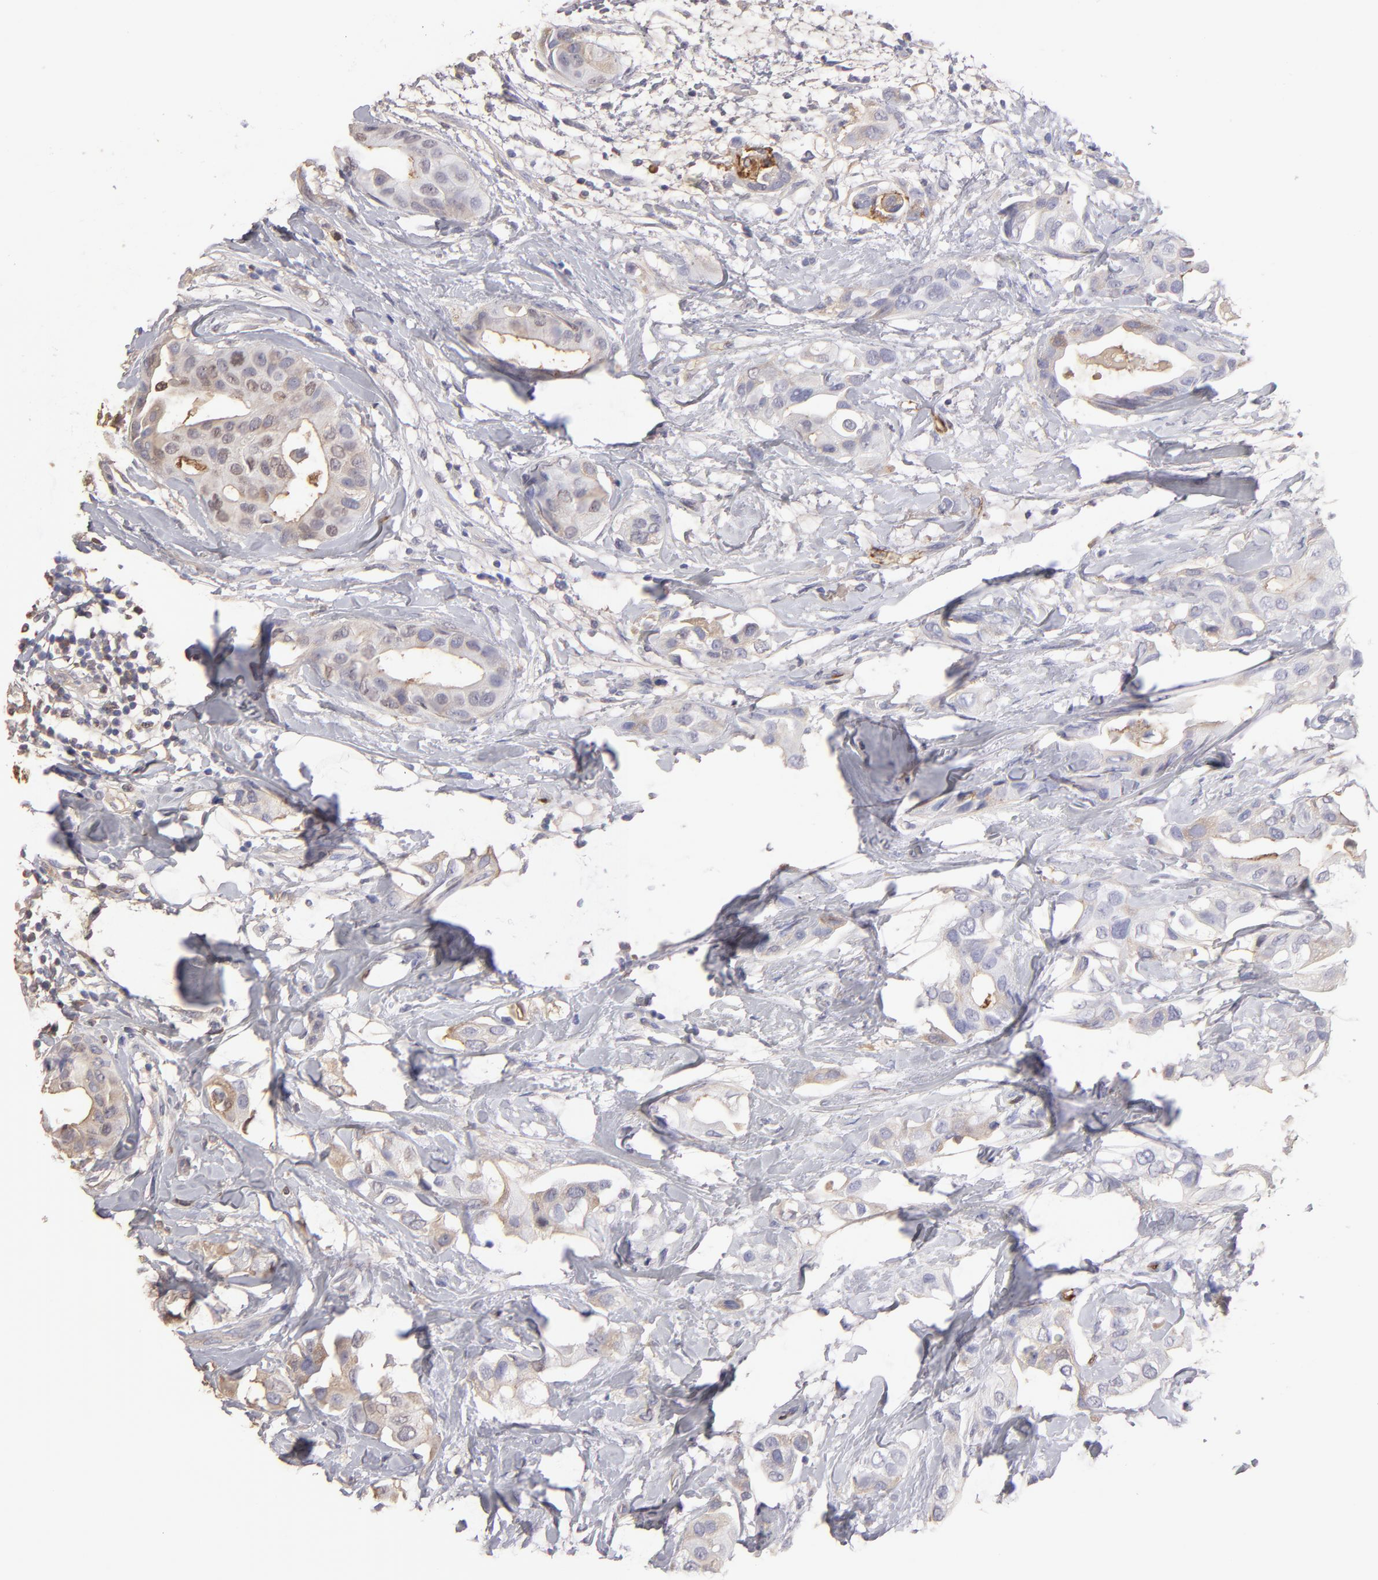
{"staining": {"intensity": "weak", "quantity": "<25%", "location": "cytoplasmic/membranous"}, "tissue": "breast cancer", "cell_type": "Tumor cells", "image_type": "cancer", "snomed": [{"axis": "morphology", "description": "Duct carcinoma"}, {"axis": "topography", "description": "Breast"}], "caption": "The IHC histopathology image has no significant staining in tumor cells of breast cancer (infiltrating ductal carcinoma) tissue.", "gene": "ABCC4", "patient": {"sex": "female", "age": 40}}